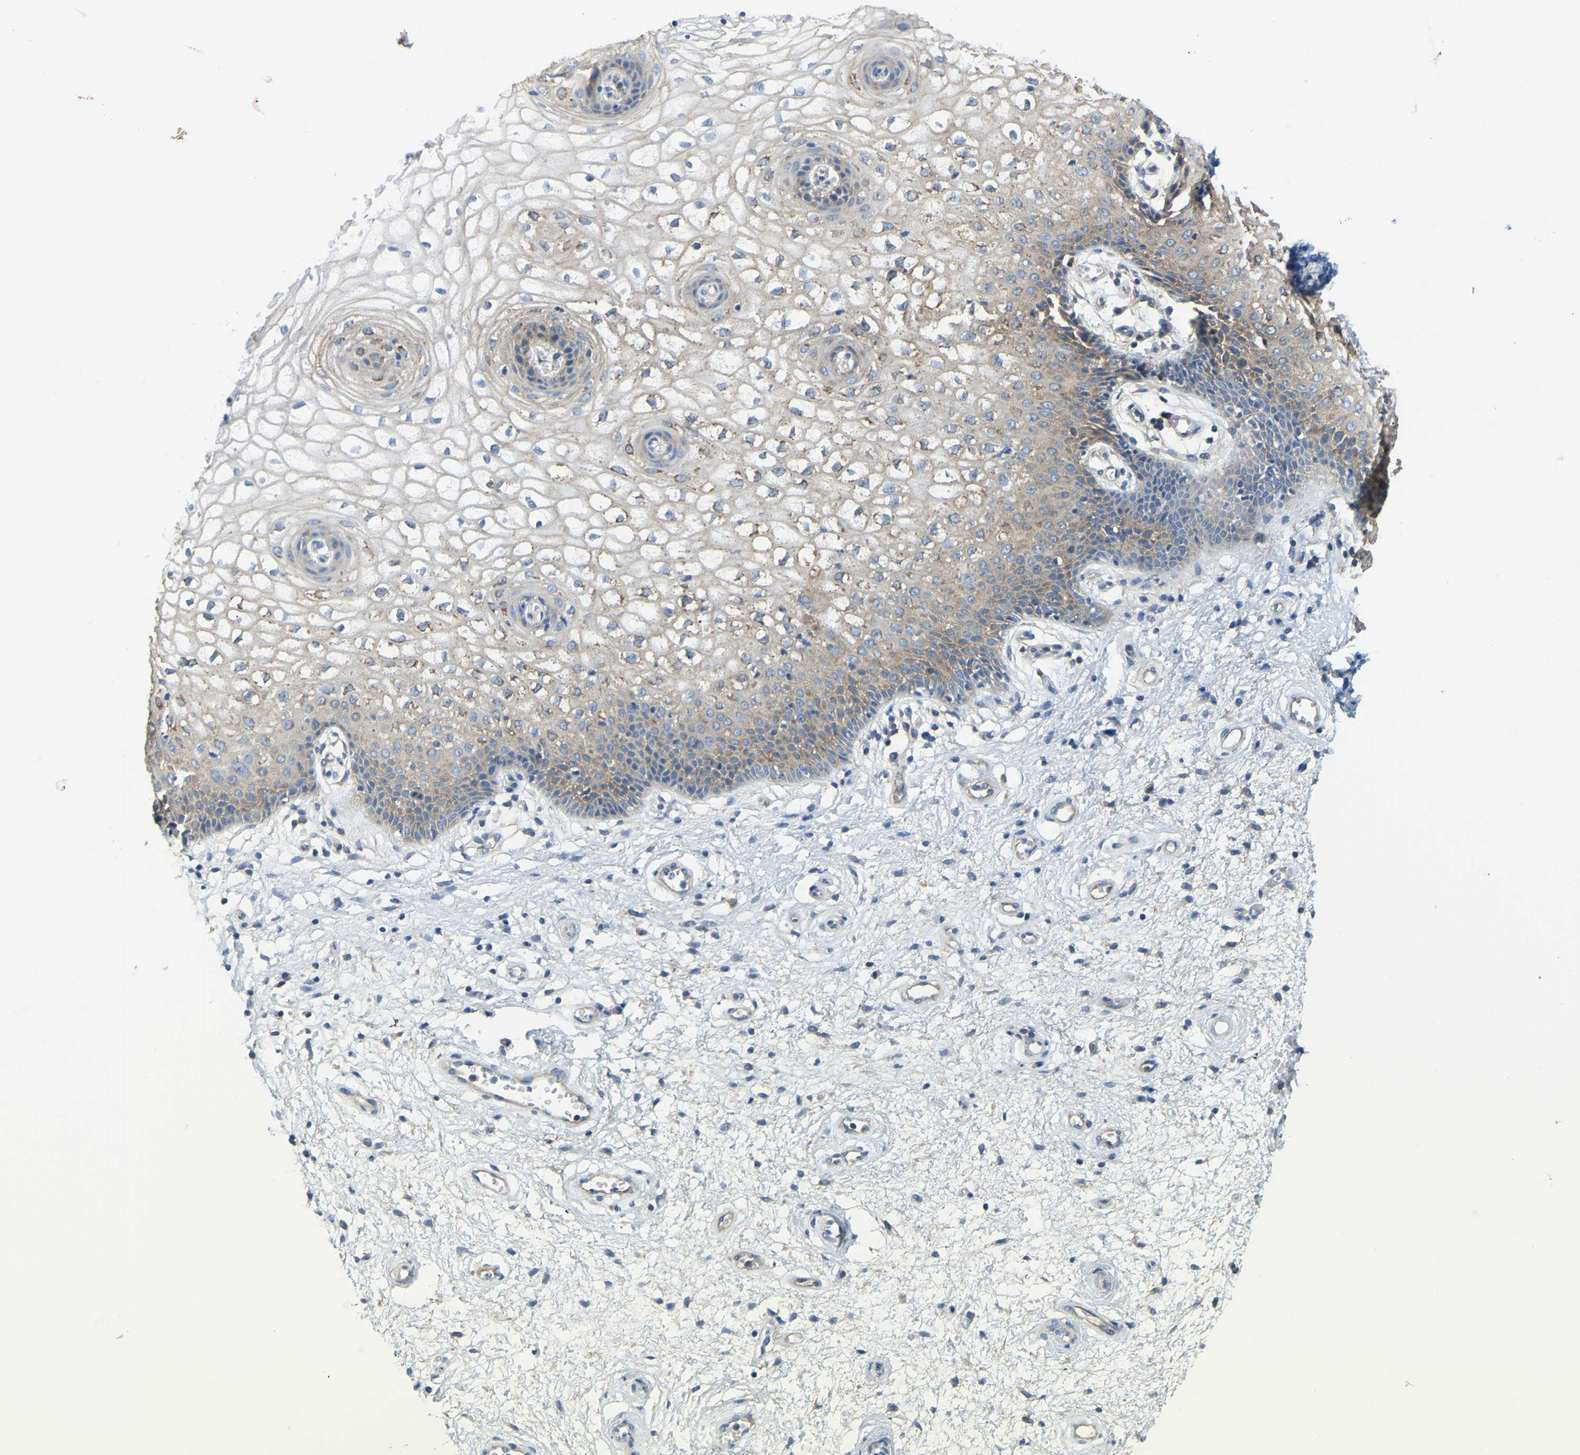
{"staining": {"intensity": "moderate", "quantity": "25%-75%", "location": "cytoplasmic/membranous"}, "tissue": "vagina", "cell_type": "Squamous epithelial cells", "image_type": "normal", "snomed": [{"axis": "morphology", "description": "Normal tissue, NOS"}, {"axis": "topography", "description": "Vagina"}], "caption": "High-power microscopy captured an immunohistochemistry (IHC) image of unremarkable vagina, revealing moderate cytoplasmic/membranous expression in about 25%-75% of squamous epithelial cells. (Stains: DAB (3,3'-diaminobenzidine) in brown, nuclei in blue, Microscopy: brightfield microscopy at high magnification).", "gene": "AHNAK", "patient": {"sex": "female", "age": 34}}